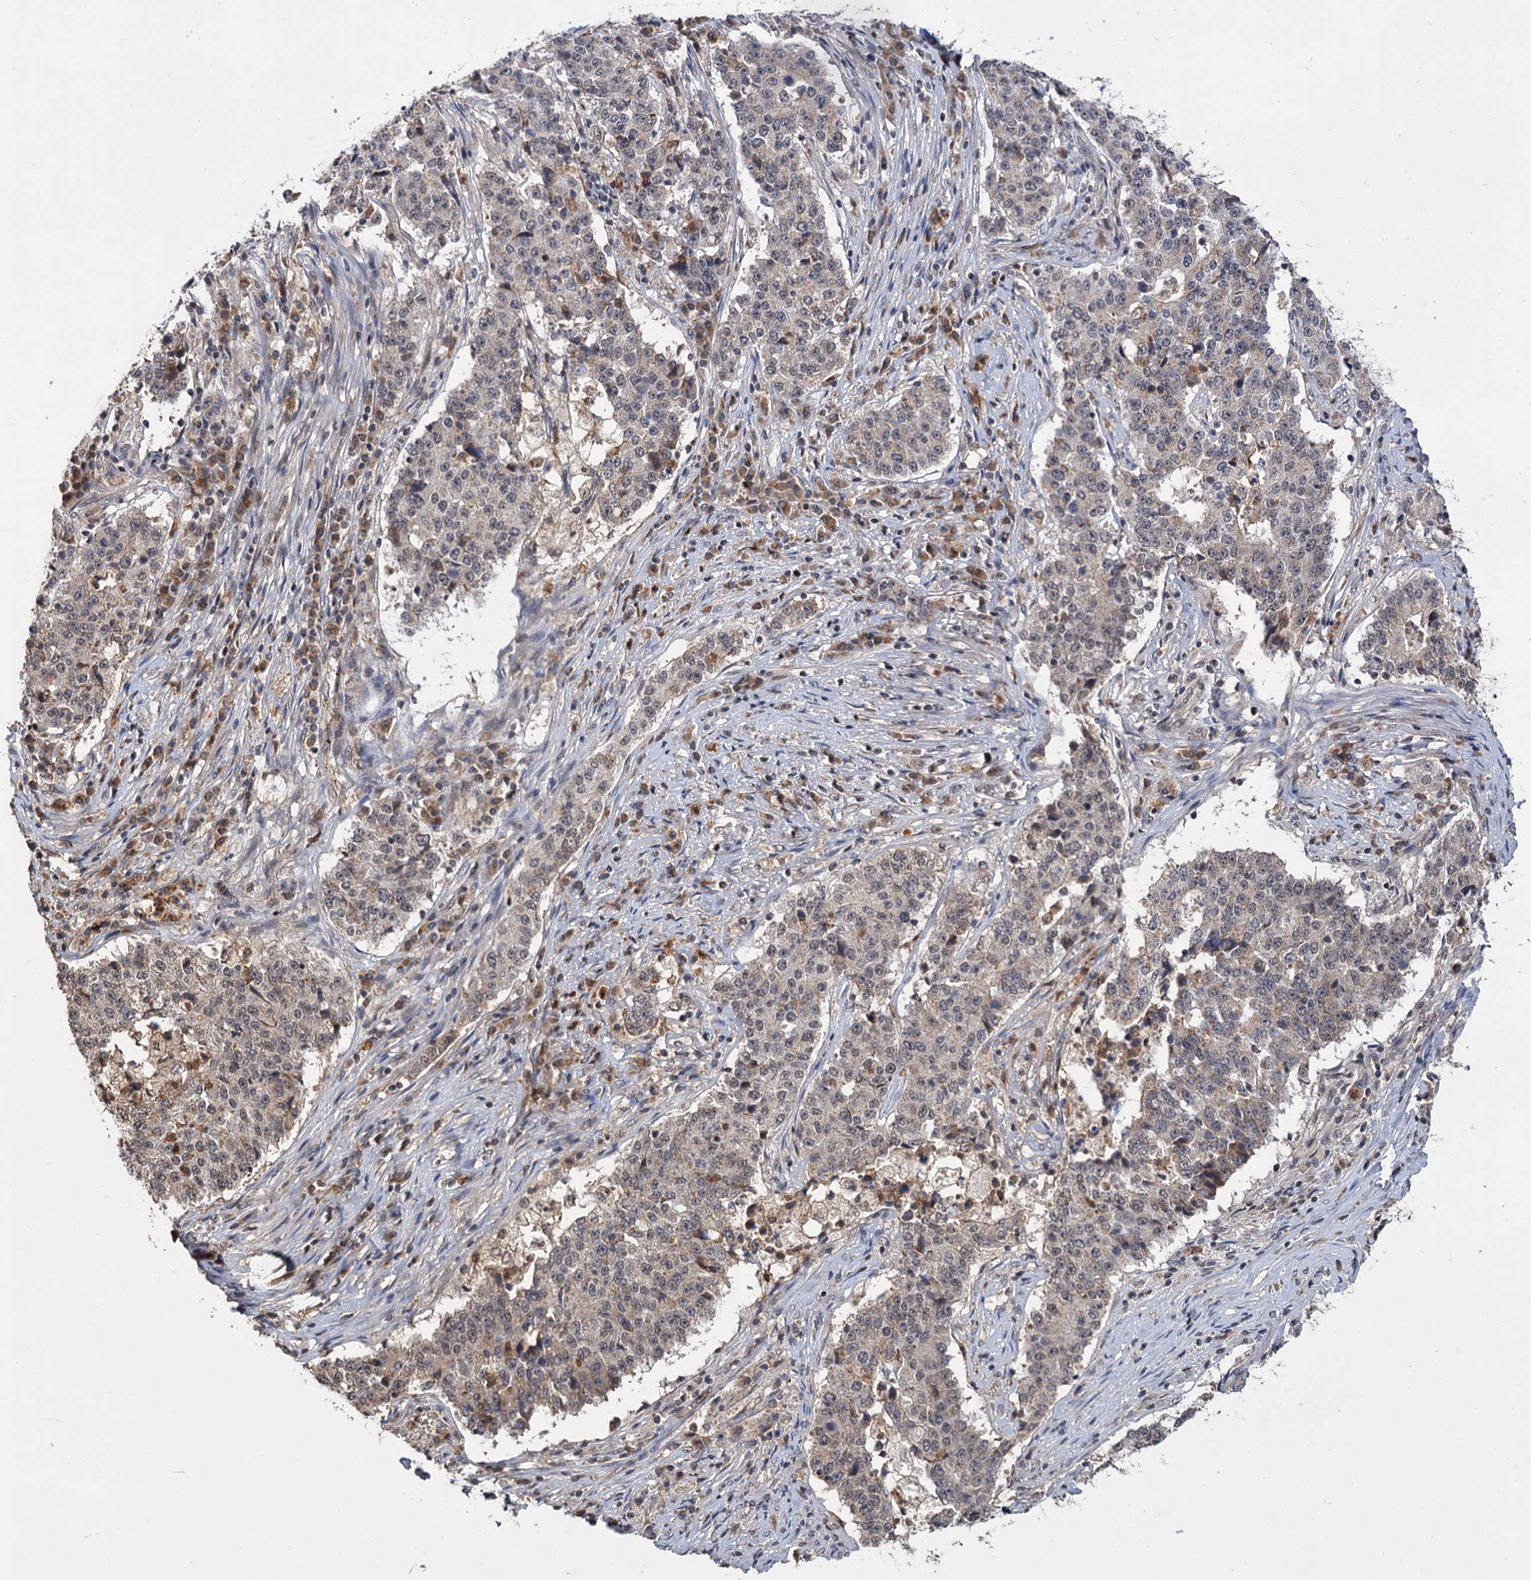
{"staining": {"intensity": "weak", "quantity": "25%-75%", "location": "cytoplasmic/membranous,nuclear"}, "tissue": "stomach cancer", "cell_type": "Tumor cells", "image_type": "cancer", "snomed": [{"axis": "morphology", "description": "Adenocarcinoma, NOS"}, {"axis": "topography", "description": "Stomach"}], "caption": "Stomach cancer (adenocarcinoma) stained with immunohistochemistry (IHC) shows weak cytoplasmic/membranous and nuclear expression in approximately 25%-75% of tumor cells.", "gene": "KANSL2", "patient": {"sex": "male", "age": 59}}